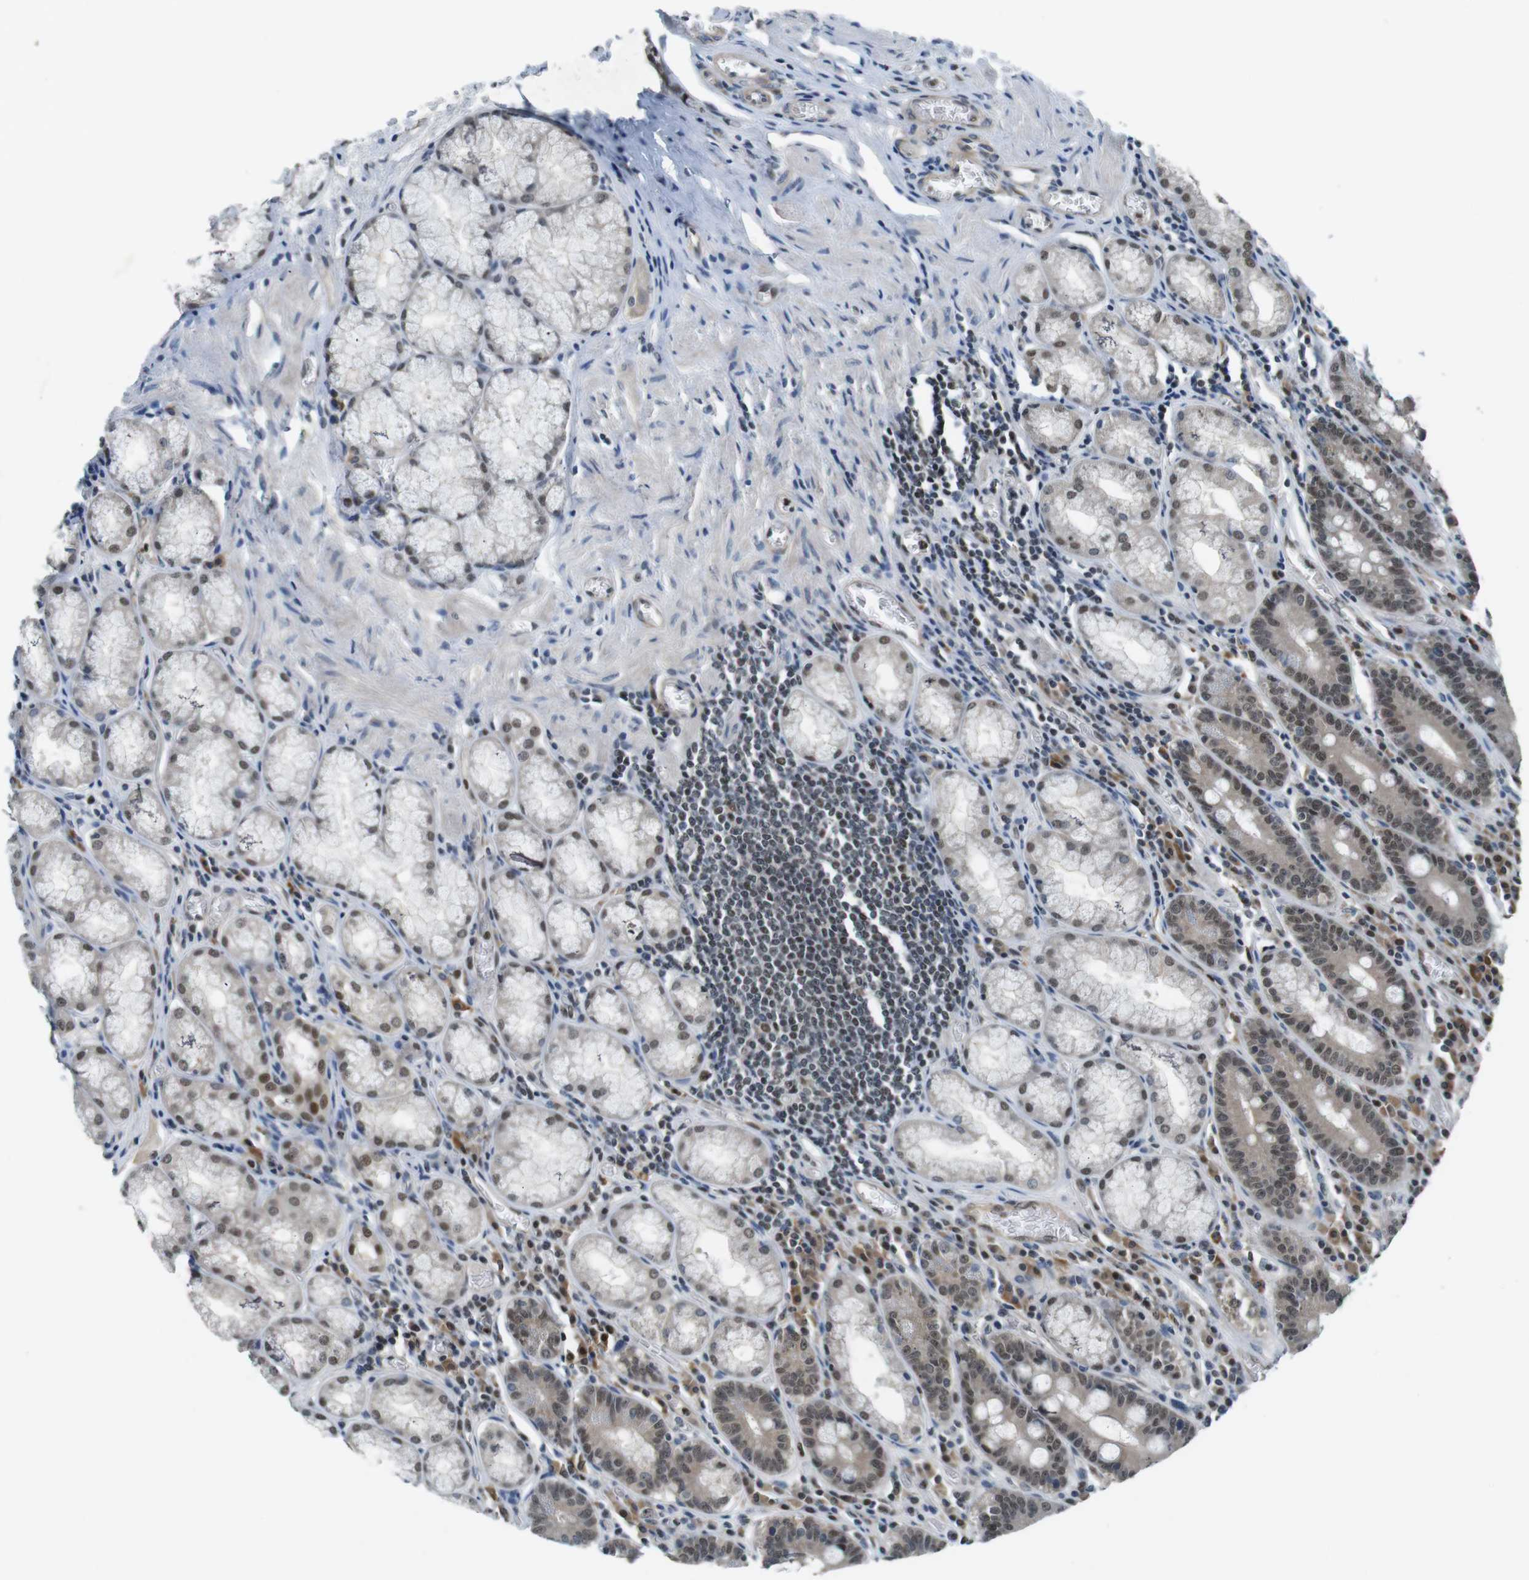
{"staining": {"intensity": "moderate", "quantity": "25%-75%", "location": "cytoplasmic/membranous,nuclear"}, "tissue": "stomach", "cell_type": "Glandular cells", "image_type": "normal", "snomed": [{"axis": "morphology", "description": "Normal tissue, NOS"}, {"axis": "topography", "description": "Stomach, lower"}], "caption": "Immunohistochemistry photomicrograph of benign stomach: stomach stained using IHC reveals medium levels of moderate protein expression localized specifically in the cytoplasmic/membranous,nuclear of glandular cells, appearing as a cytoplasmic/membranous,nuclear brown color.", "gene": "MAPKAPK5", "patient": {"sex": "male", "age": 56}}